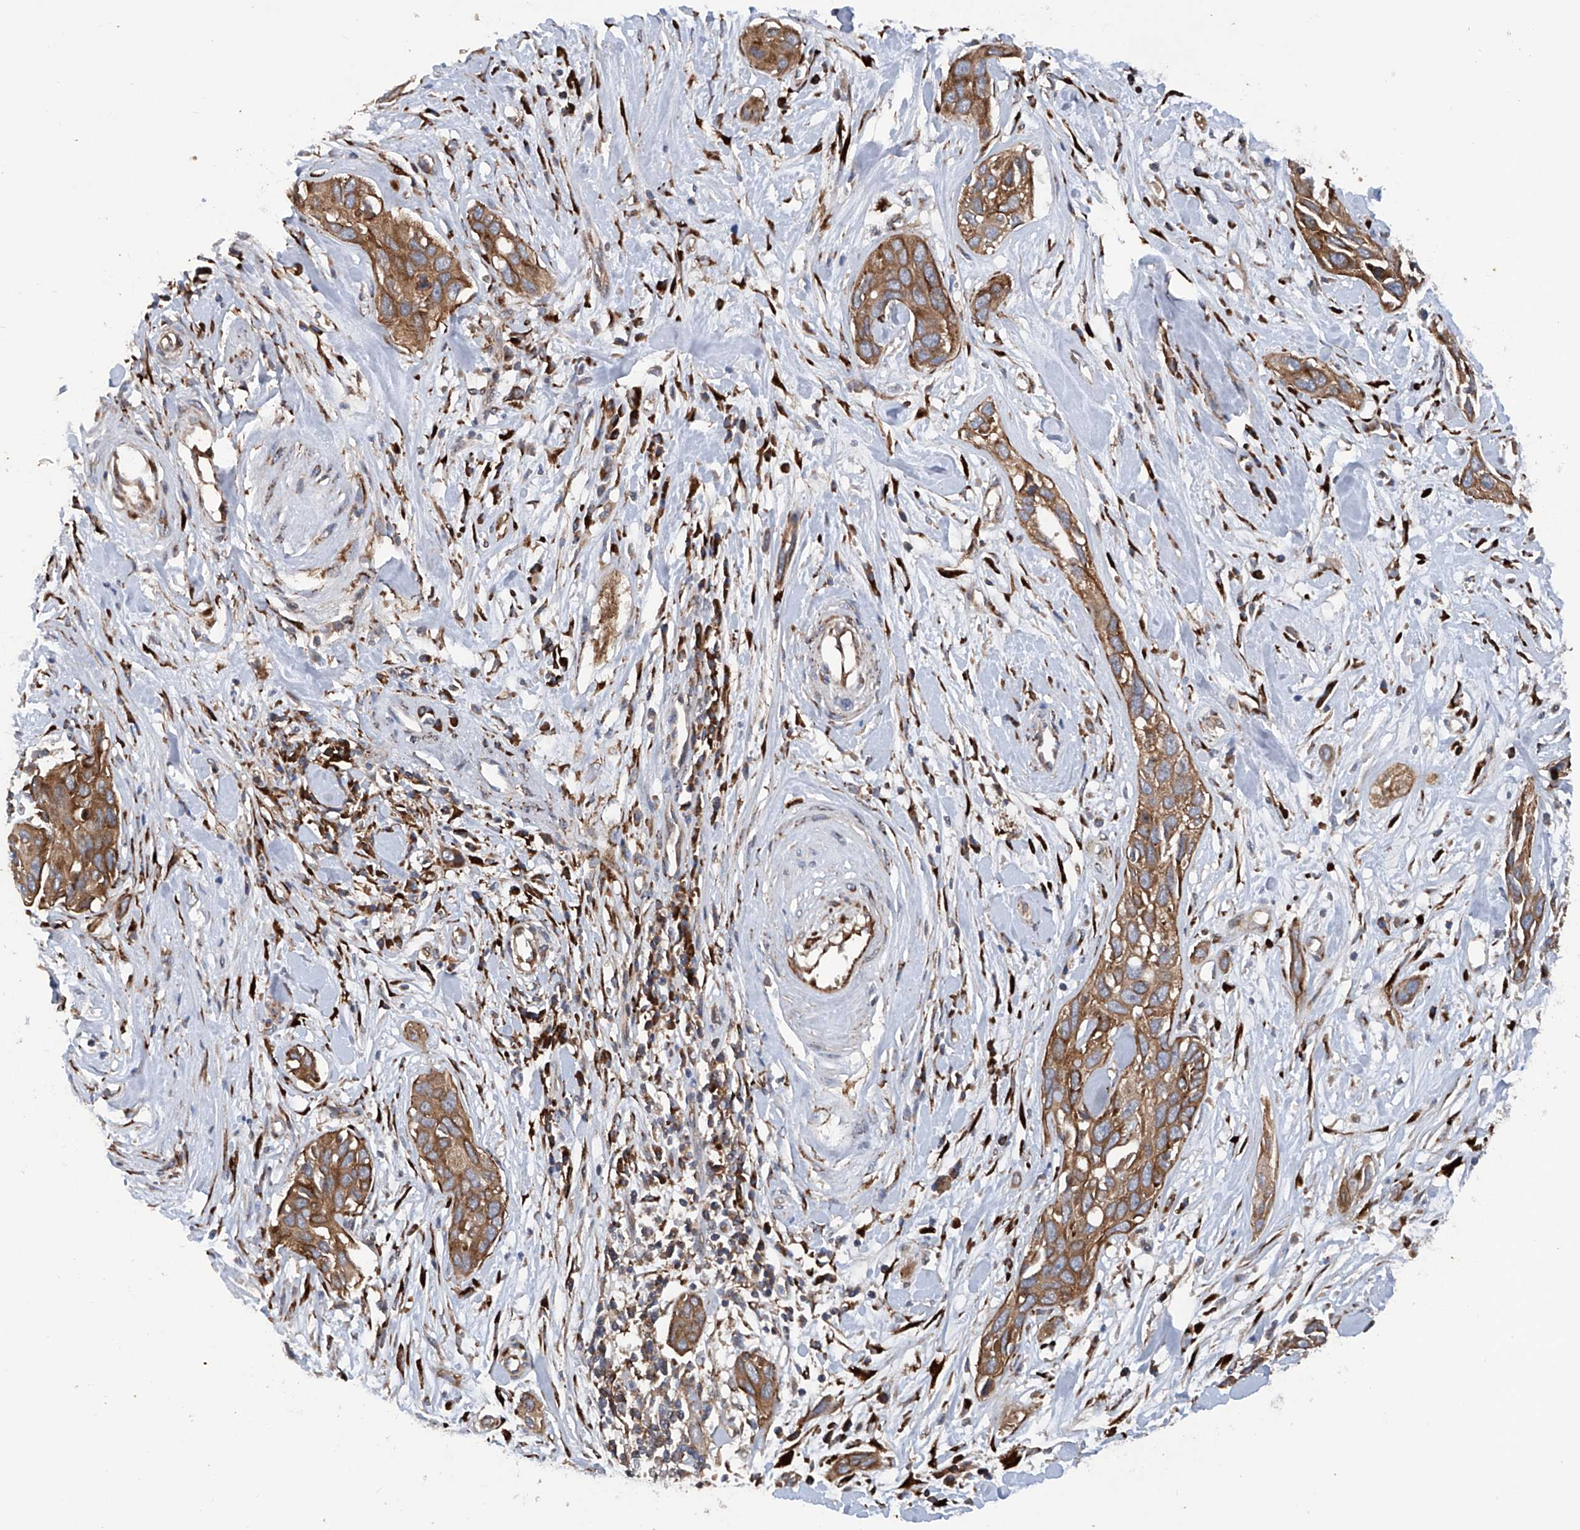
{"staining": {"intensity": "moderate", "quantity": ">75%", "location": "cytoplasmic/membranous"}, "tissue": "pancreatic cancer", "cell_type": "Tumor cells", "image_type": "cancer", "snomed": [{"axis": "morphology", "description": "Adenocarcinoma, NOS"}, {"axis": "topography", "description": "Pancreas"}], "caption": "A histopathology image of human pancreatic cancer (adenocarcinoma) stained for a protein displays moderate cytoplasmic/membranous brown staining in tumor cells. (DAB (3,3'-diaminobenzidine) IHC with brightfield microscopy, high magnification).", "gene": "ASCC3", "patient": {"sex": "female", "age": 60}}